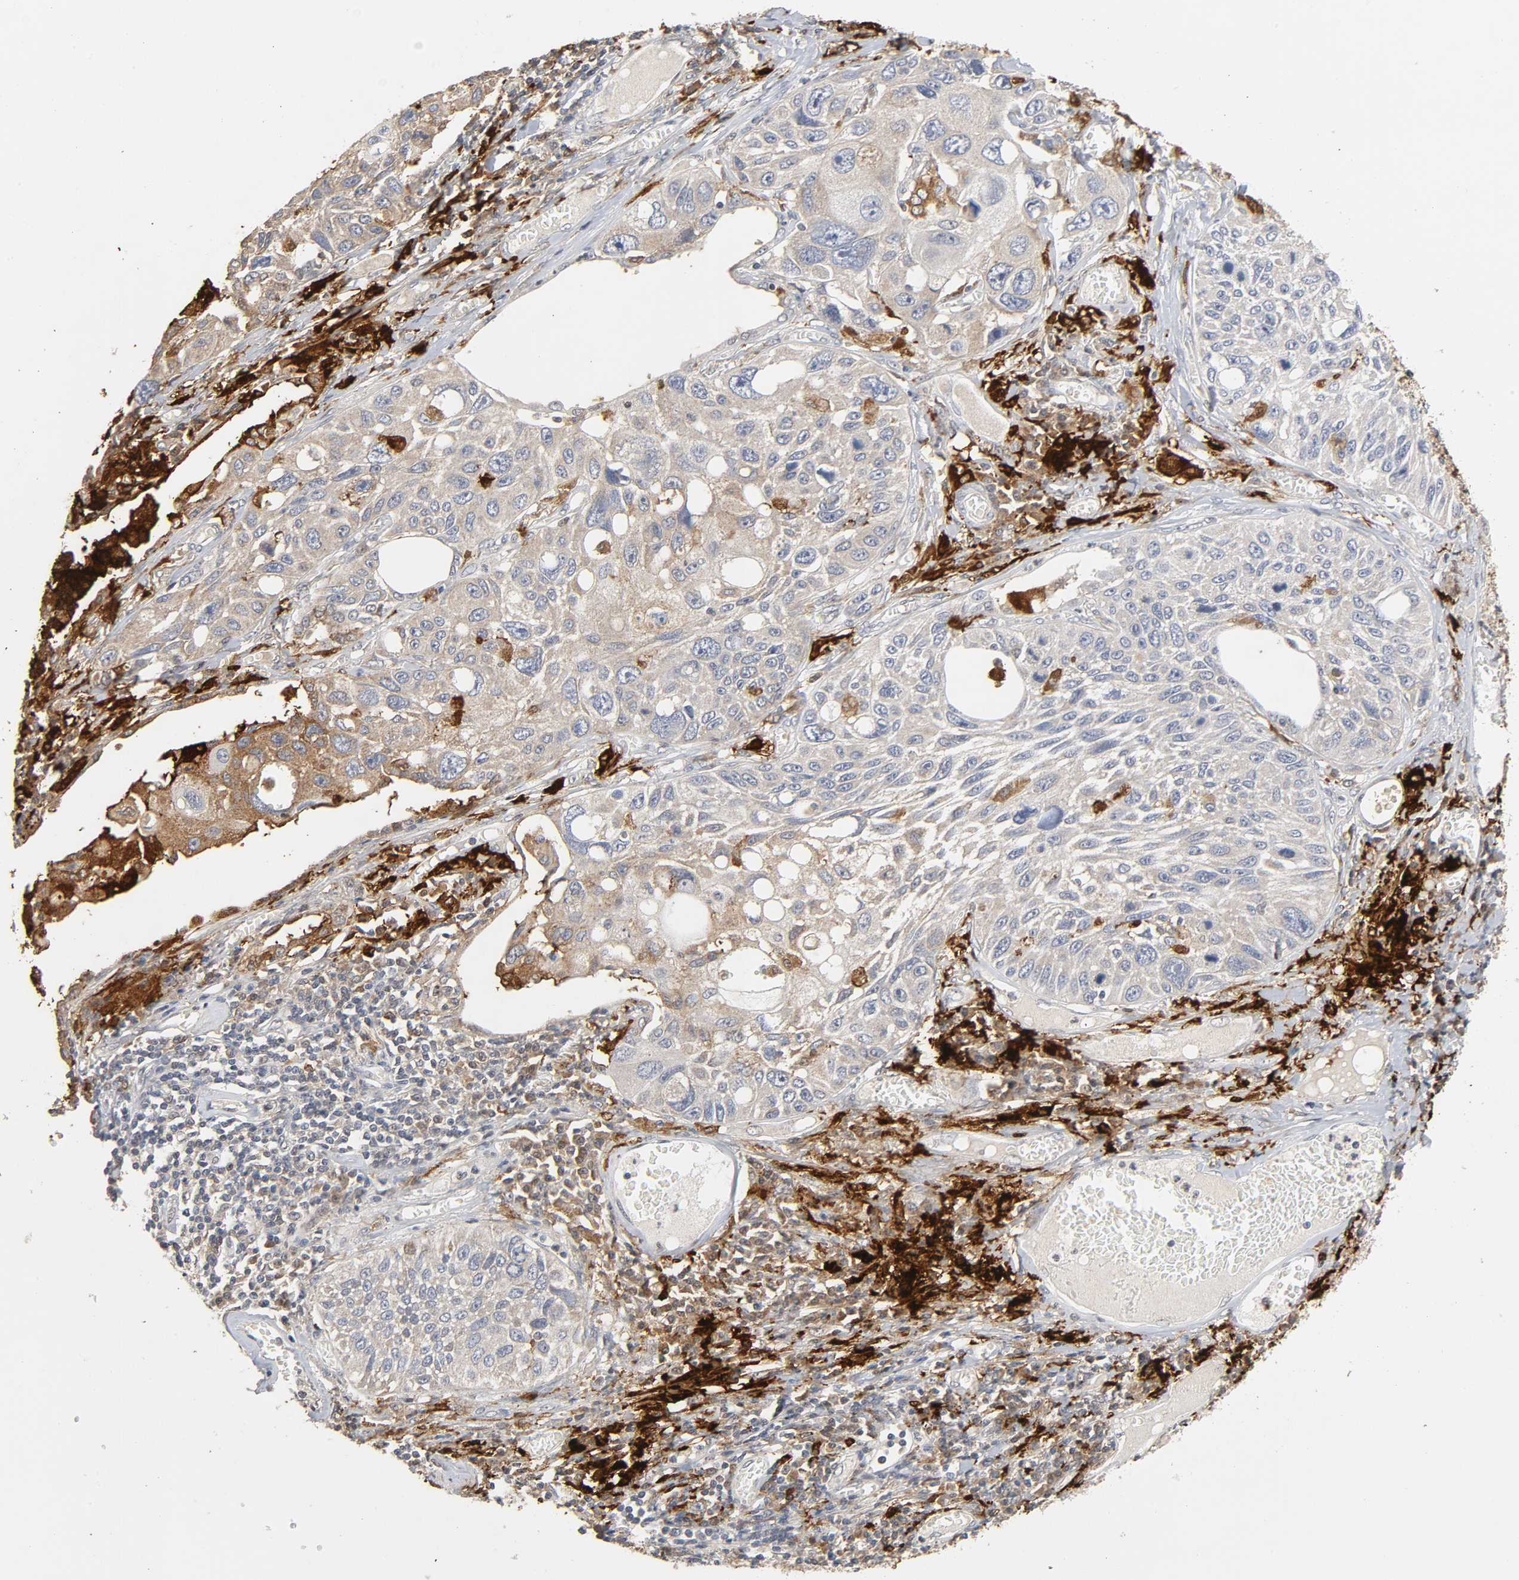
{"staining": {"intensity": "weak", "quantity": ">75%", "location": "cytoplasmic/membranous"}, "tissue": "lung cancer", "cell_type": "Tumor cells", "image_type": "cancer", "snomed": [{"axis": "morphology", "description": "Squamous cell carcinoma, NOS"}, {"axis": "topography", "description": "Lung"}], "caption": "High-power microscopy captured an immunohistochemistry micrograph of lung cancer (squamous cell carcinoma), revealing weak cytoplasmic/membranous staining in about >75% of tumor cells.", "gene": "KAT2B", "patient": {"sex": "male", "age": 71}}